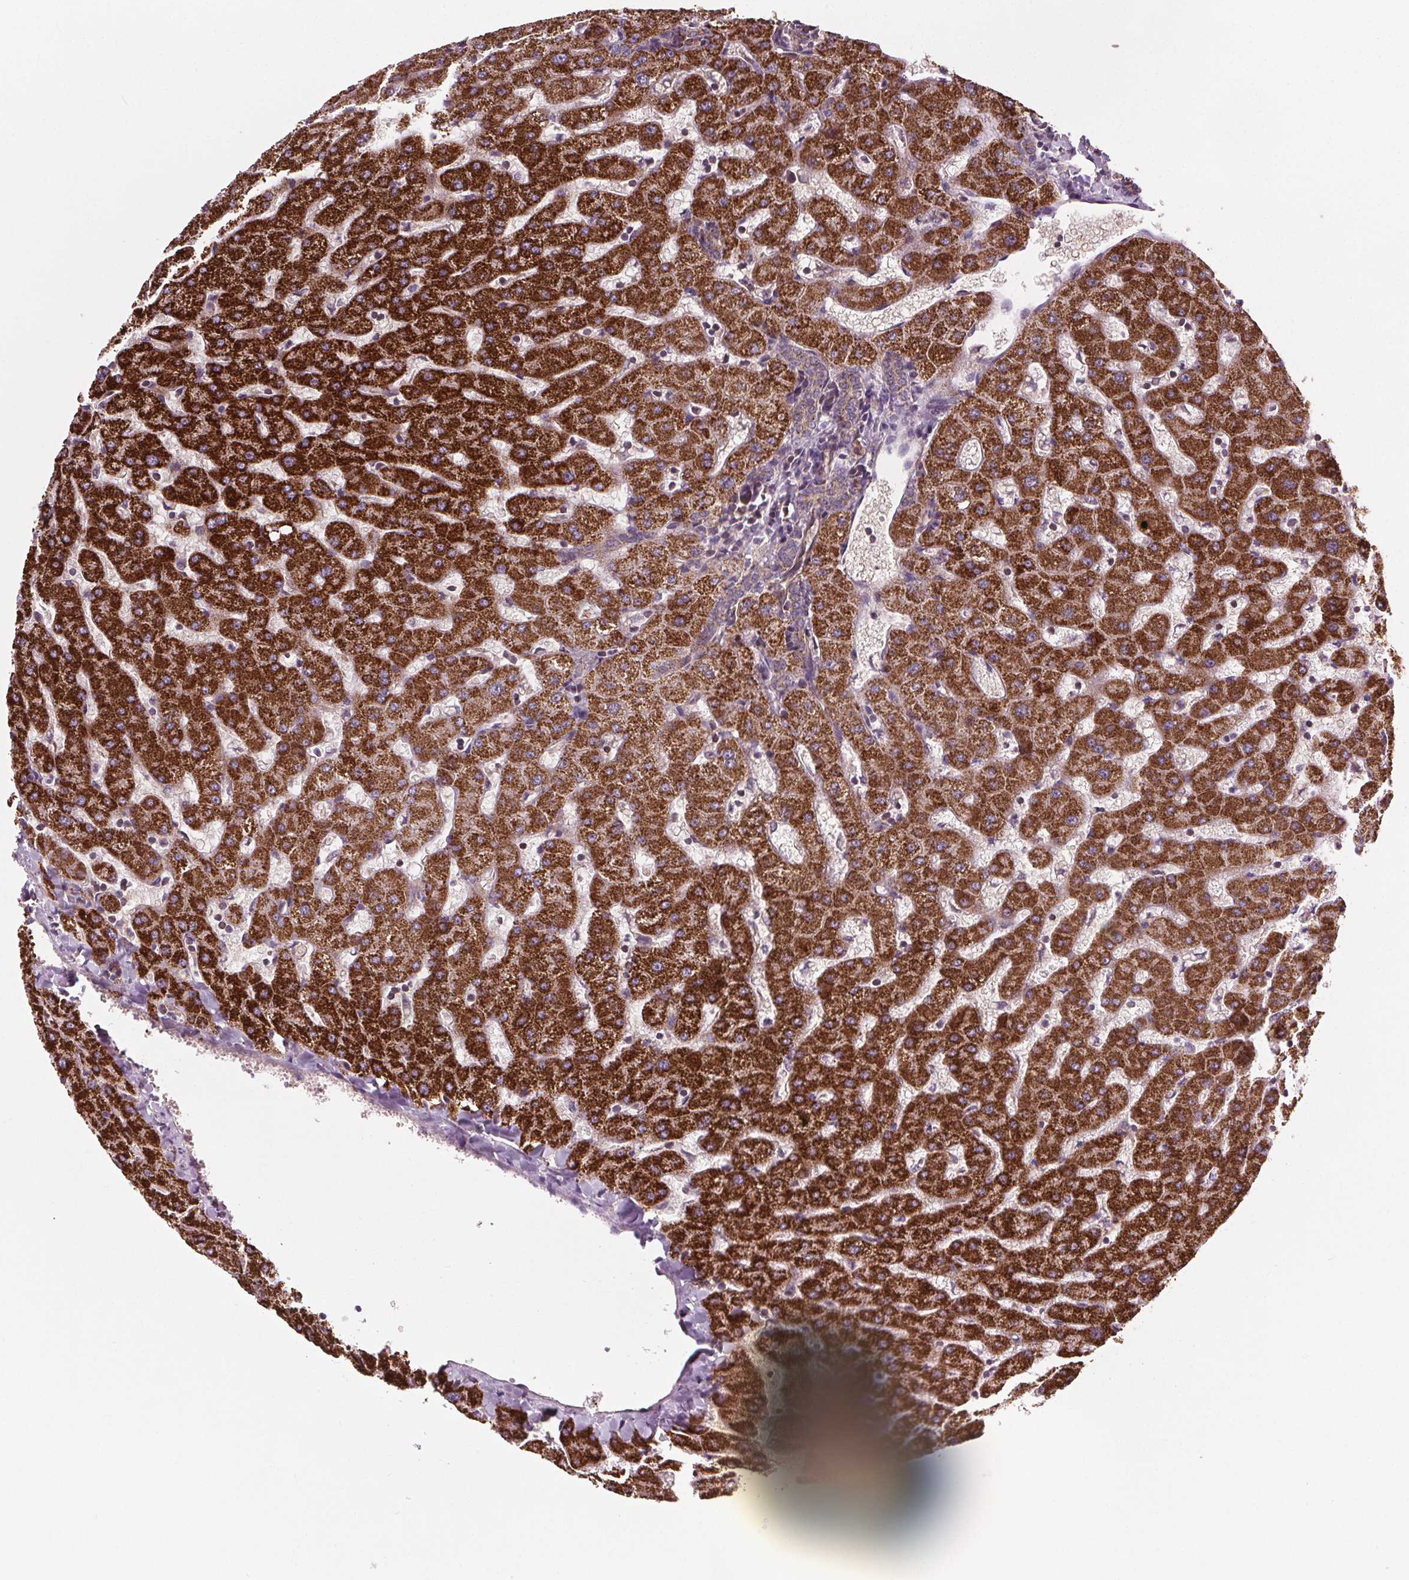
{"staining": {"intensity": "weak", "quantity": "25%-75%", "location": "cytoplasmic/membranous"}, "tissue": "liver", "cell_type": "Cholangiocytes", "image_type": "normal", "snomed": [{"axis": "morphology", "description": "Normal tissue, NOS"}, {"axis": "topography", "description": "Liver"}], "caption": "Immunohistochemical staining of unremarkable liver shows 25%-75% levels of weak cytoplasmic/membranous protein staining in approximately 25%-75% of cholangiocytes.", "gene": "GOLT1B", "patient": {"sex": "female", "age": 63}}